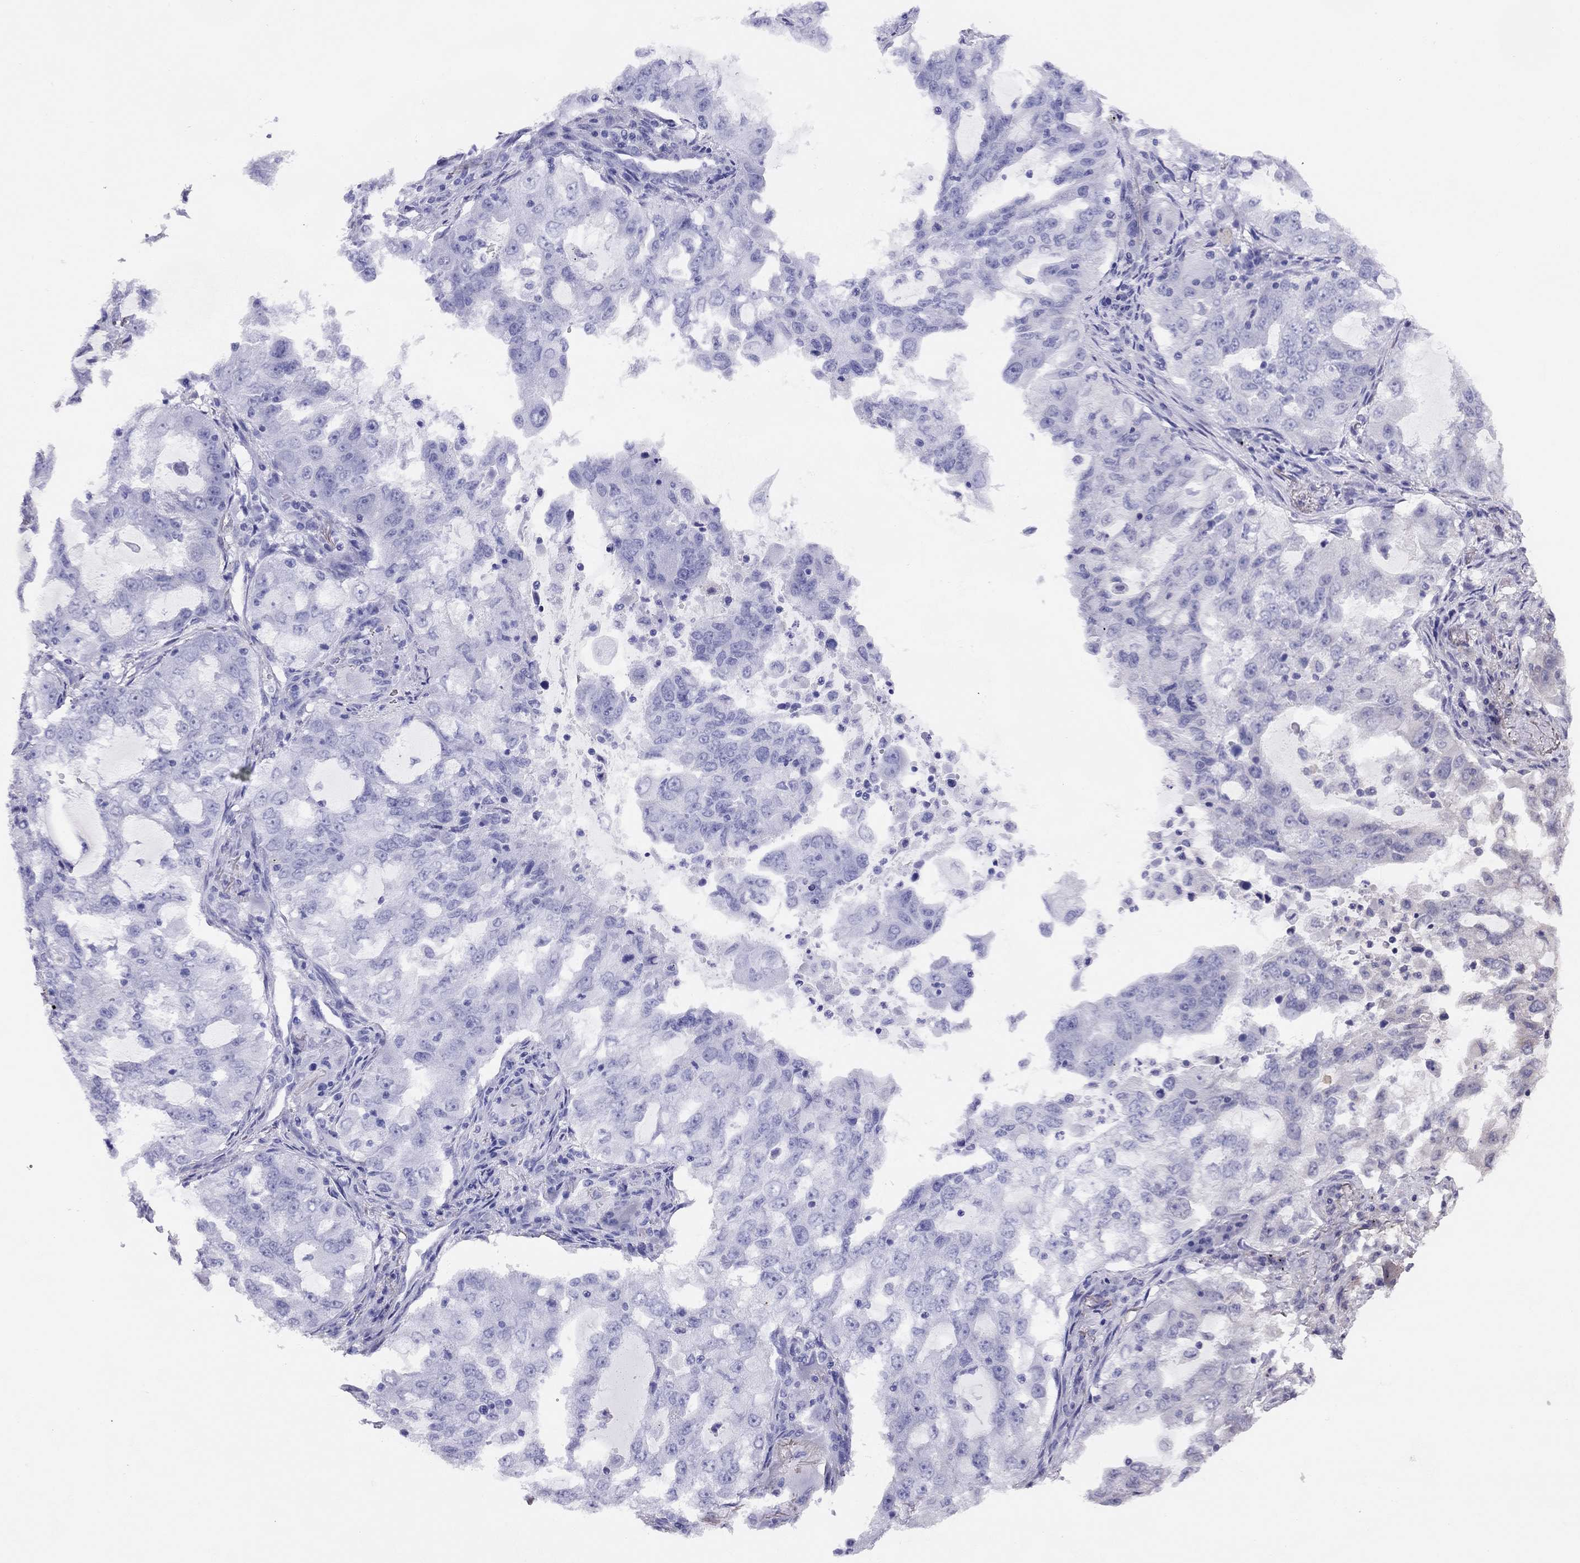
{"staining": {"intensity": "negative", "quantity": "none", "location": "none"}, "tissue": "lung cancer", "cell_type": "Tumor cells", "image_type": "cancer", "snomed": [{"axis": "morphology", "description": "Adenocarcinoma, NOS"}, {"axis": "topography", "description": "Lung"}], "caption": "The IHC image has no significant expression in tumor cells of lung cancer (adenocarcinoma) tissue.", "gene": "CITED1", "patient": {"sex": "female", "age": 61}}